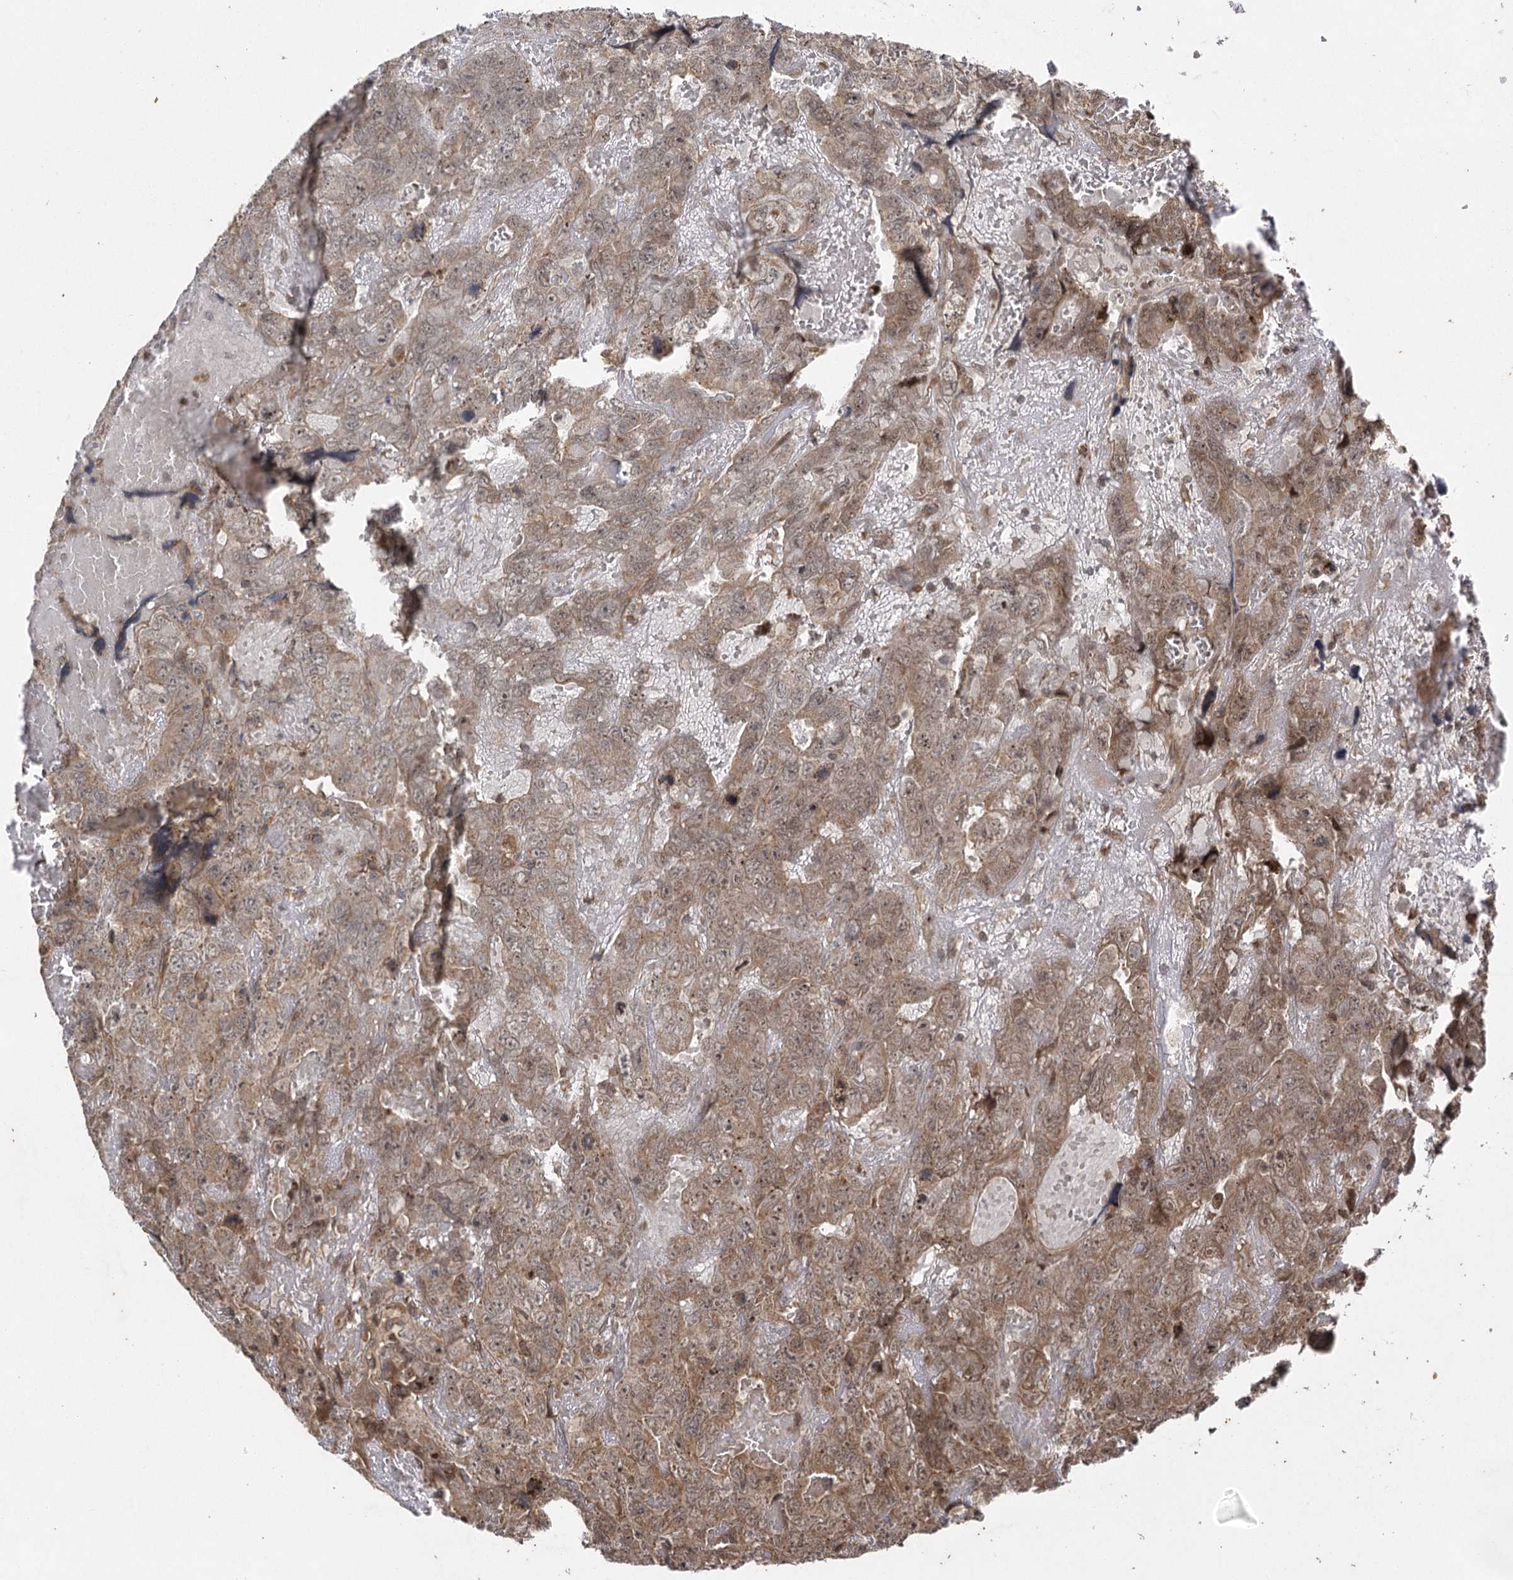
{"staining": {"intensity": "moderate", "quantity": "25%-75%", "location": "cytoplasmic/membranous,nuclear"}, "tissue": "testis cancer", "cell_type": "Tumor cells", "image_type": "cancer", "snomed": [{"axis": "morphology", "description": "Carcinoma, Embryonal, NOS"}, {"axis": "topography", "description": "Testis"}], "caption": "Immunohistochemical staining of testis embryonal carcinoma reveals moderate cytoplasmic/membranous and nuclear protein staining in about 25%-75% of tumor cells.", "gene": "IL11RA", "patient": {"sex": "male", "age": 45}}